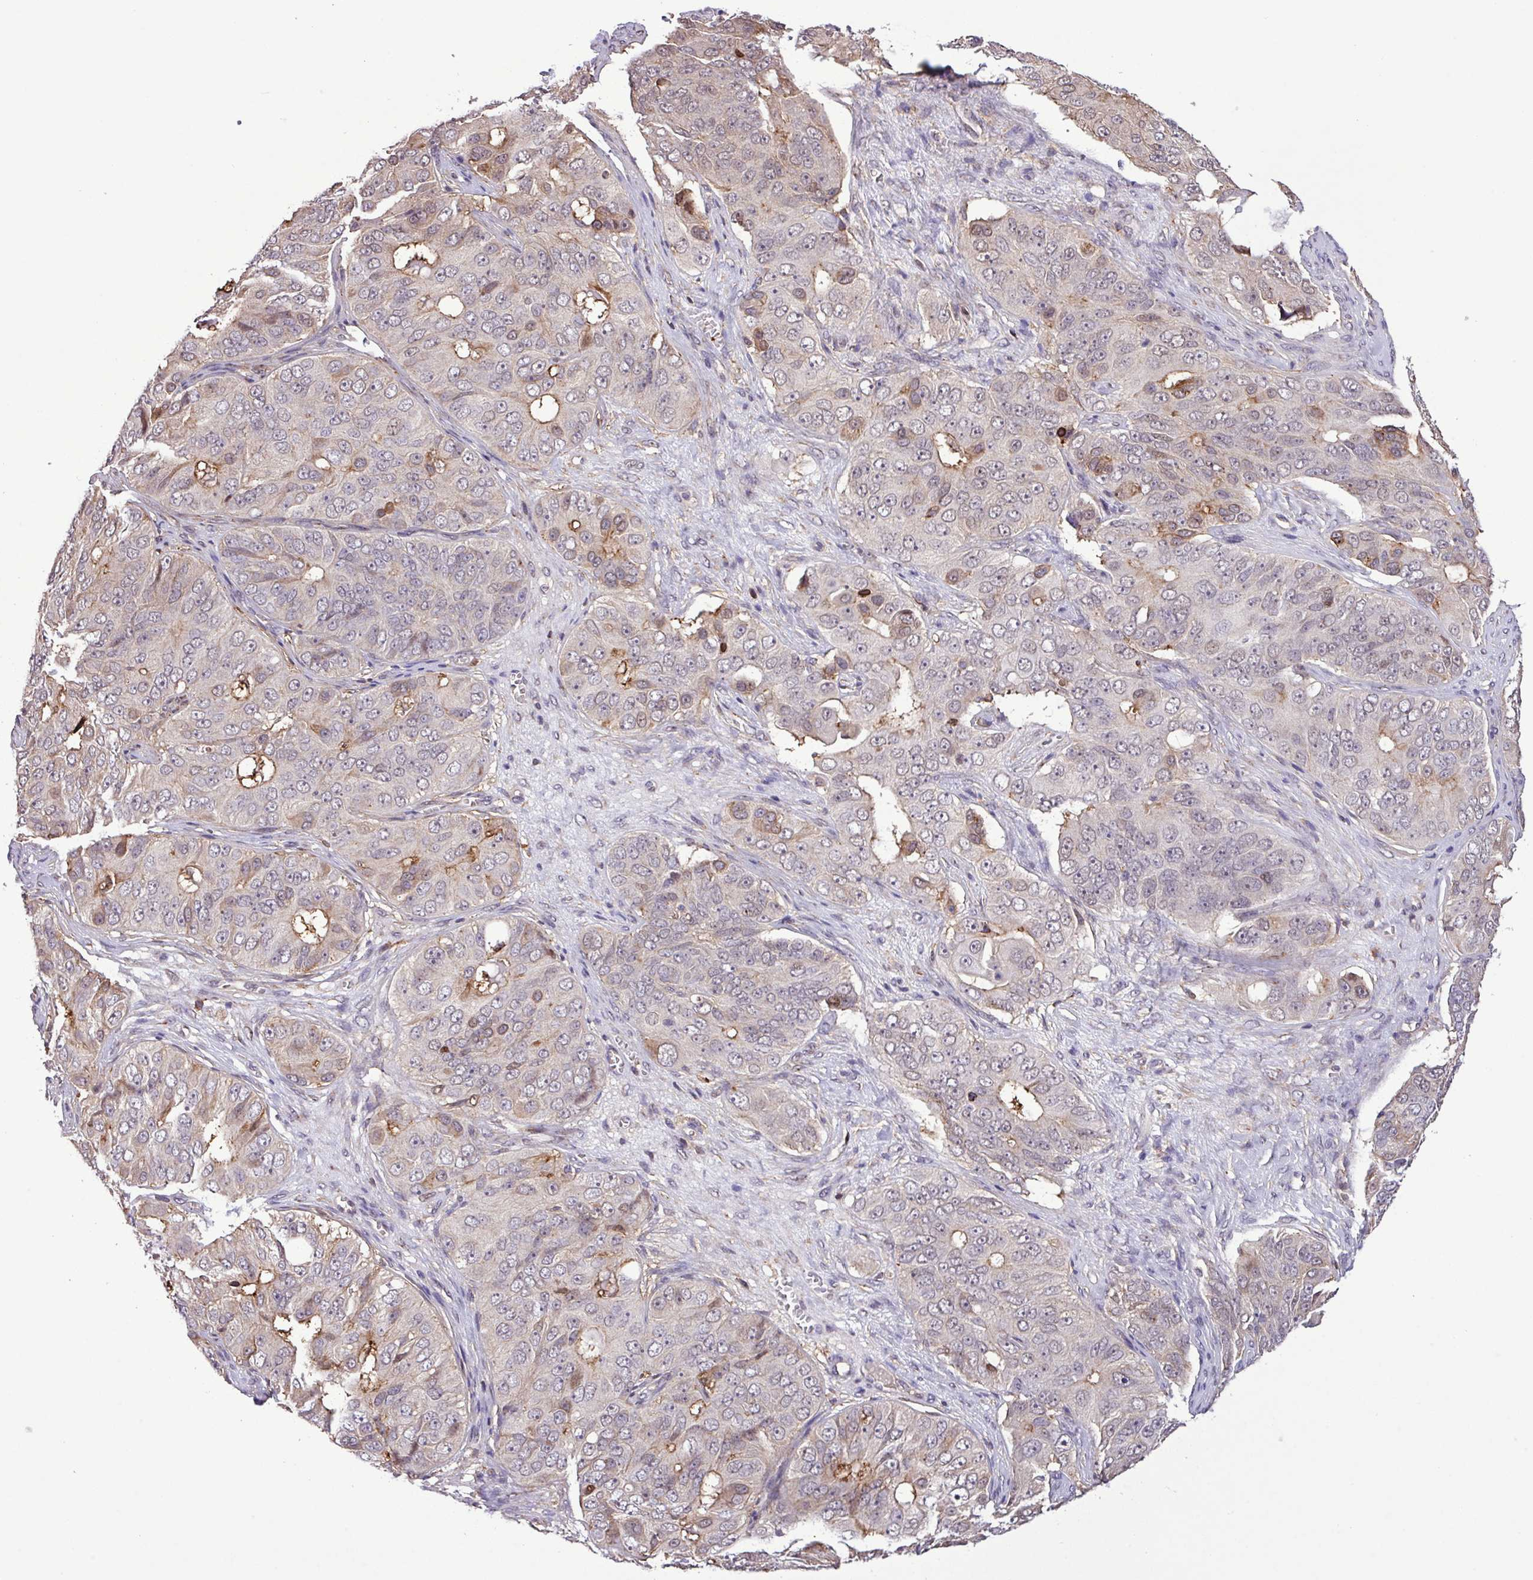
{"staining": {"intensity": "weak", "quantity": "<25%", "location": "cytoplasmic/membranous"}, "tissue": "ovarian cancer", "cell_type": "Tumor cells", "image_type": "cancer", "snomed": [{"axis": "morphology", "description": "Carcinoma, endometroid"}, {"axis": "topography", "description": "Ovary"}], "caption": "High power microscopy histopathology image of an immunohistochemistry (IHC) photomicrograph of ovarian endometroid carcinoma, revealing no significant staining in tumor cells.", "gene": "RPP25L", "patient": {"sex": "female", "age": 51}}